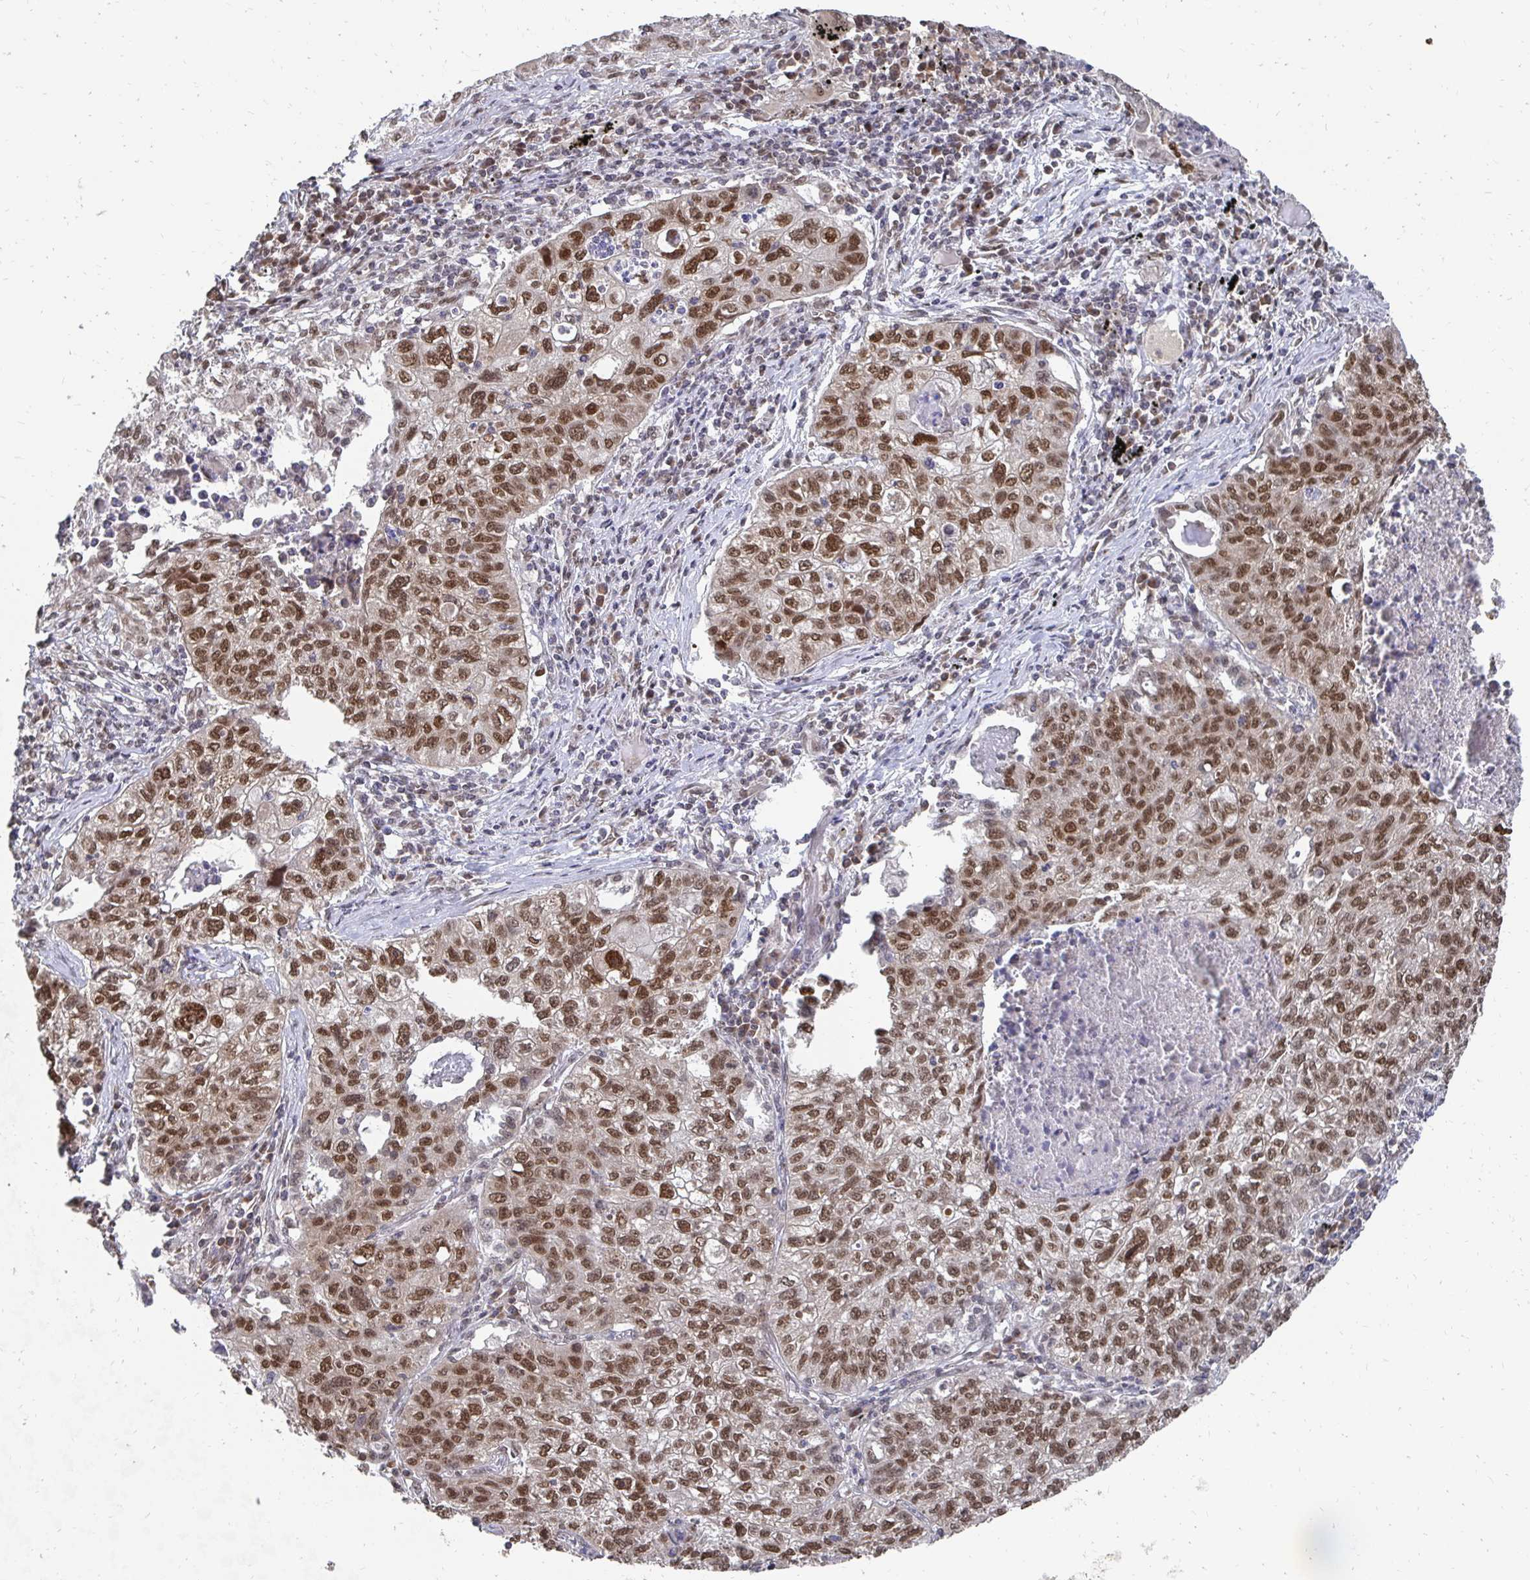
{"staining": {"intensity": "moderate", "quantity": ">75%", "location": "nuclear"}, "tissue": "lung cancer", "cell_type": "Tumor cells", "image_type": "cancer", "snomed": [{"axis": "morphology", "description": "Normal morphology"}, {"axis": "morphology", "description": "Aneuploidy"}, {"axis": "morphology", "description": "Squamous cell carcinoma, NOS"}, {"axis": "topography", "description": "Lymph node"}, {"axis": "topography", "description": "Lung"}], "caption": "This micrograph reveals IHC staining of lung cancer (squamous cell carcinoma), with medium moderate nuclear expression in about >75% of tumor cells.", "gene": "GTF3C6", "patient": {"sex": "female", "age": 76}}